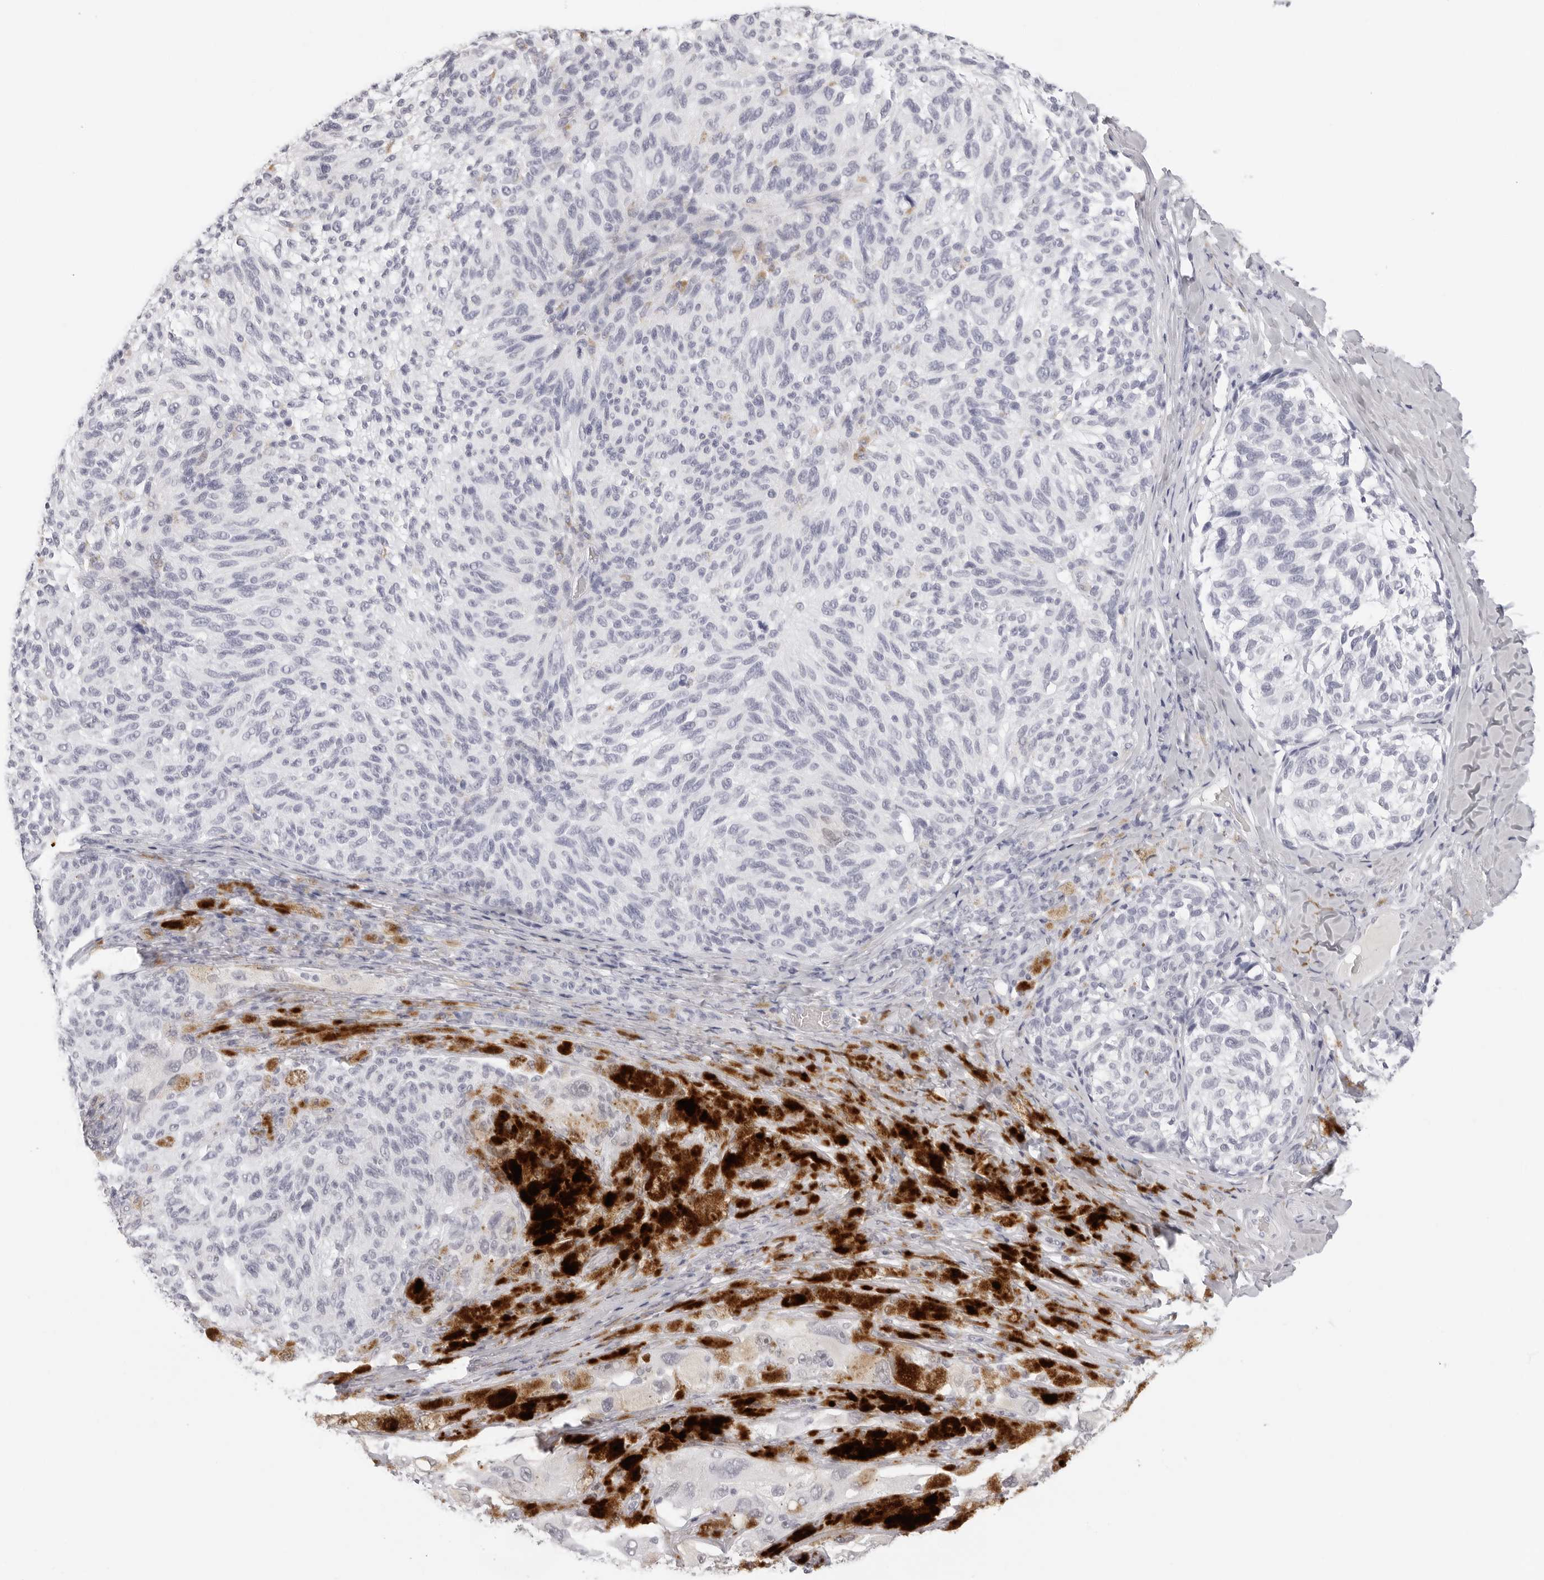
{"staining": {"intensity": "negative", "quantity": "none", "location": "none"}, "tissue": "melanoma", "cell_type": "Tumor cells", "image_type": "cancer", "snomed": [{"axis": "morphology", "description": "Malignant melanoma, NOS"}, {"axis": "topography", "description": "Skin"}], "caption": "There is no significant expression in tumor cells of melanoma.", "gene": "CST5", "patient": {"sex": "female", "age": 73}}